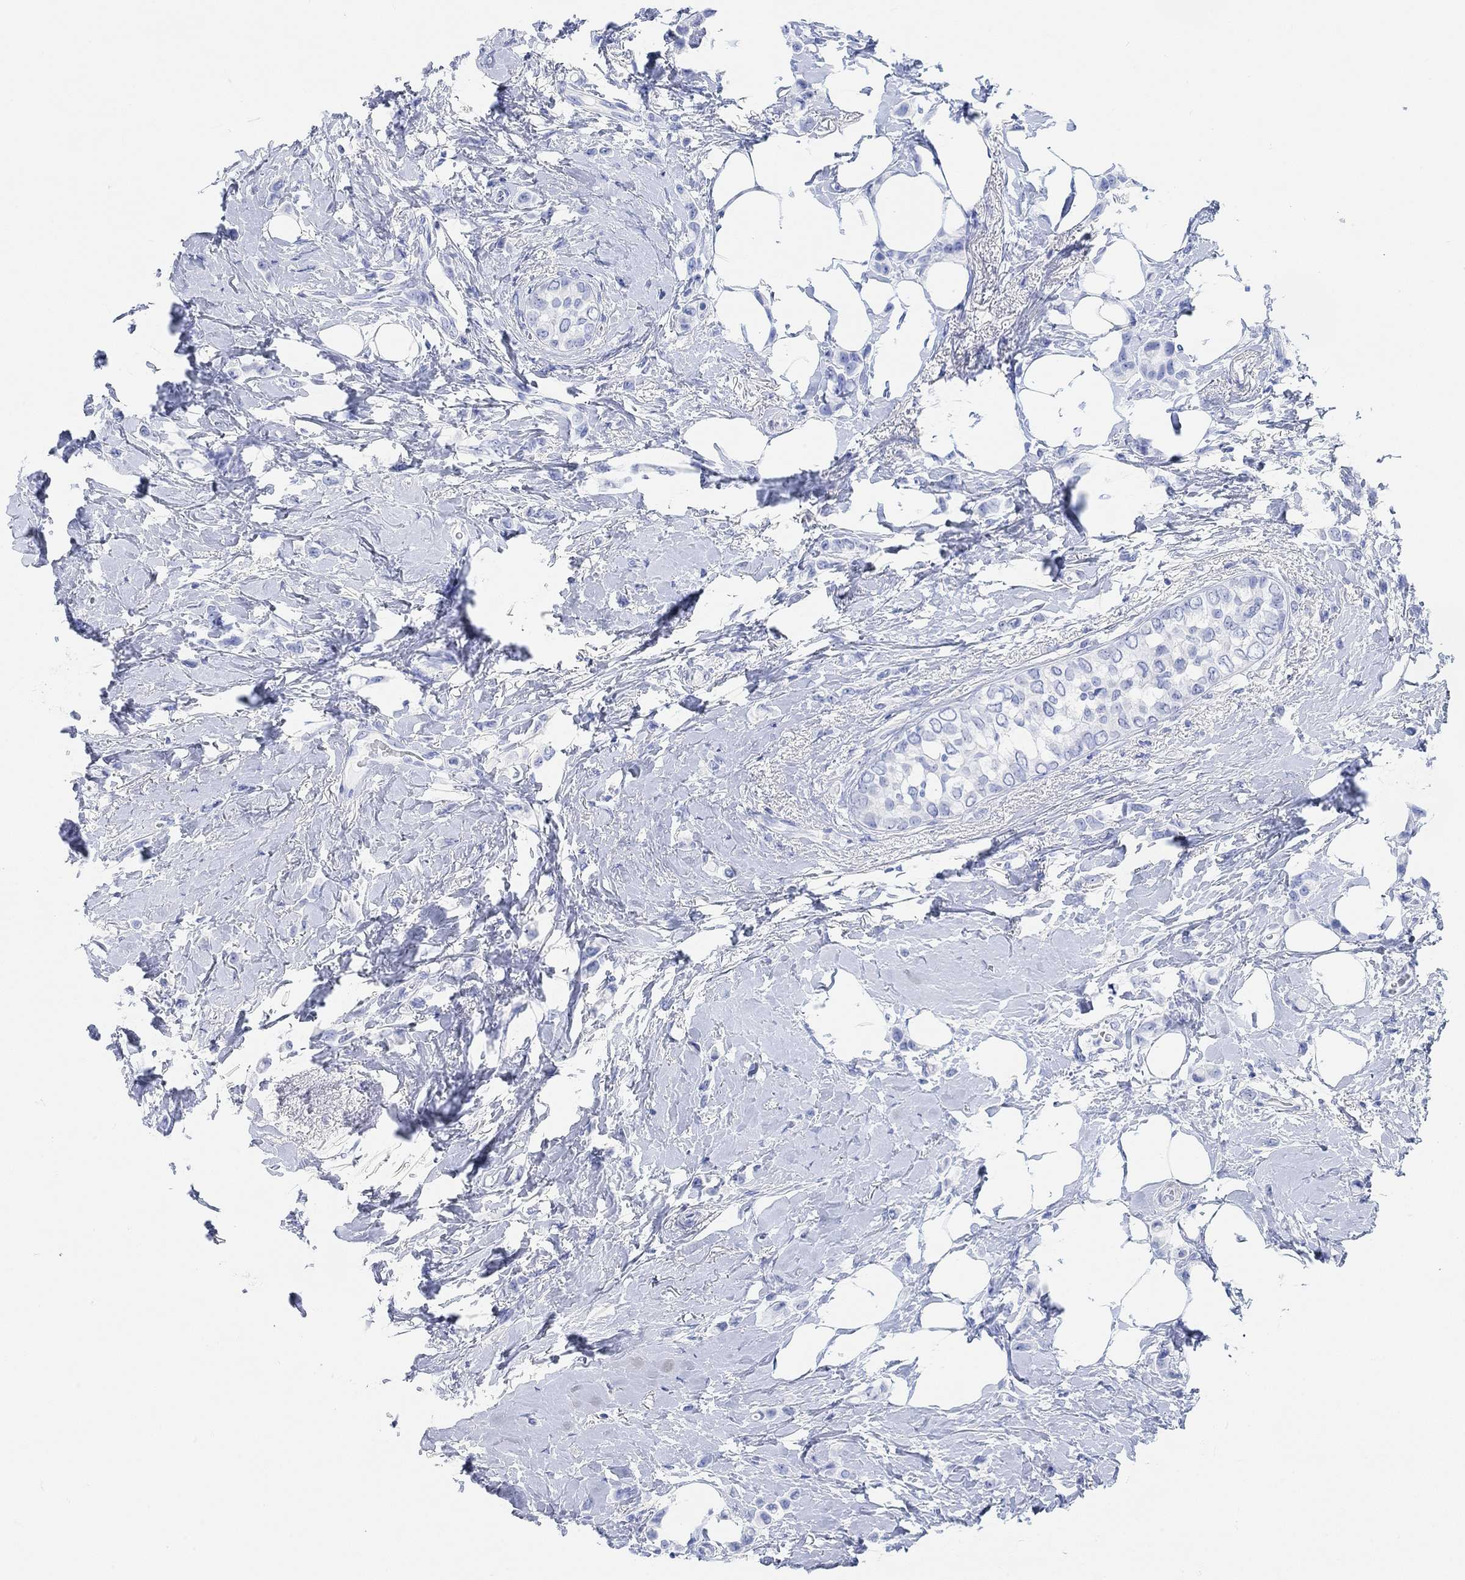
{"staining": {"intensity": "negative", "quantity": "none", "location": "none"}, "tissue": "breast cancer", "cell_type": "Tumor cells", "image_type": "cancer", "snomed": [{"axis": "morphology", "description": "Lobular carcinoma"}, {"axis": "topography", "description": "Breast"}], "caption": "Protein analysis of lobular carcinoma (breast) exhibits no significant positivity in tumor cells.", "gene": "ANKRD33", "patient": {"sex": "female", "age": 66}}